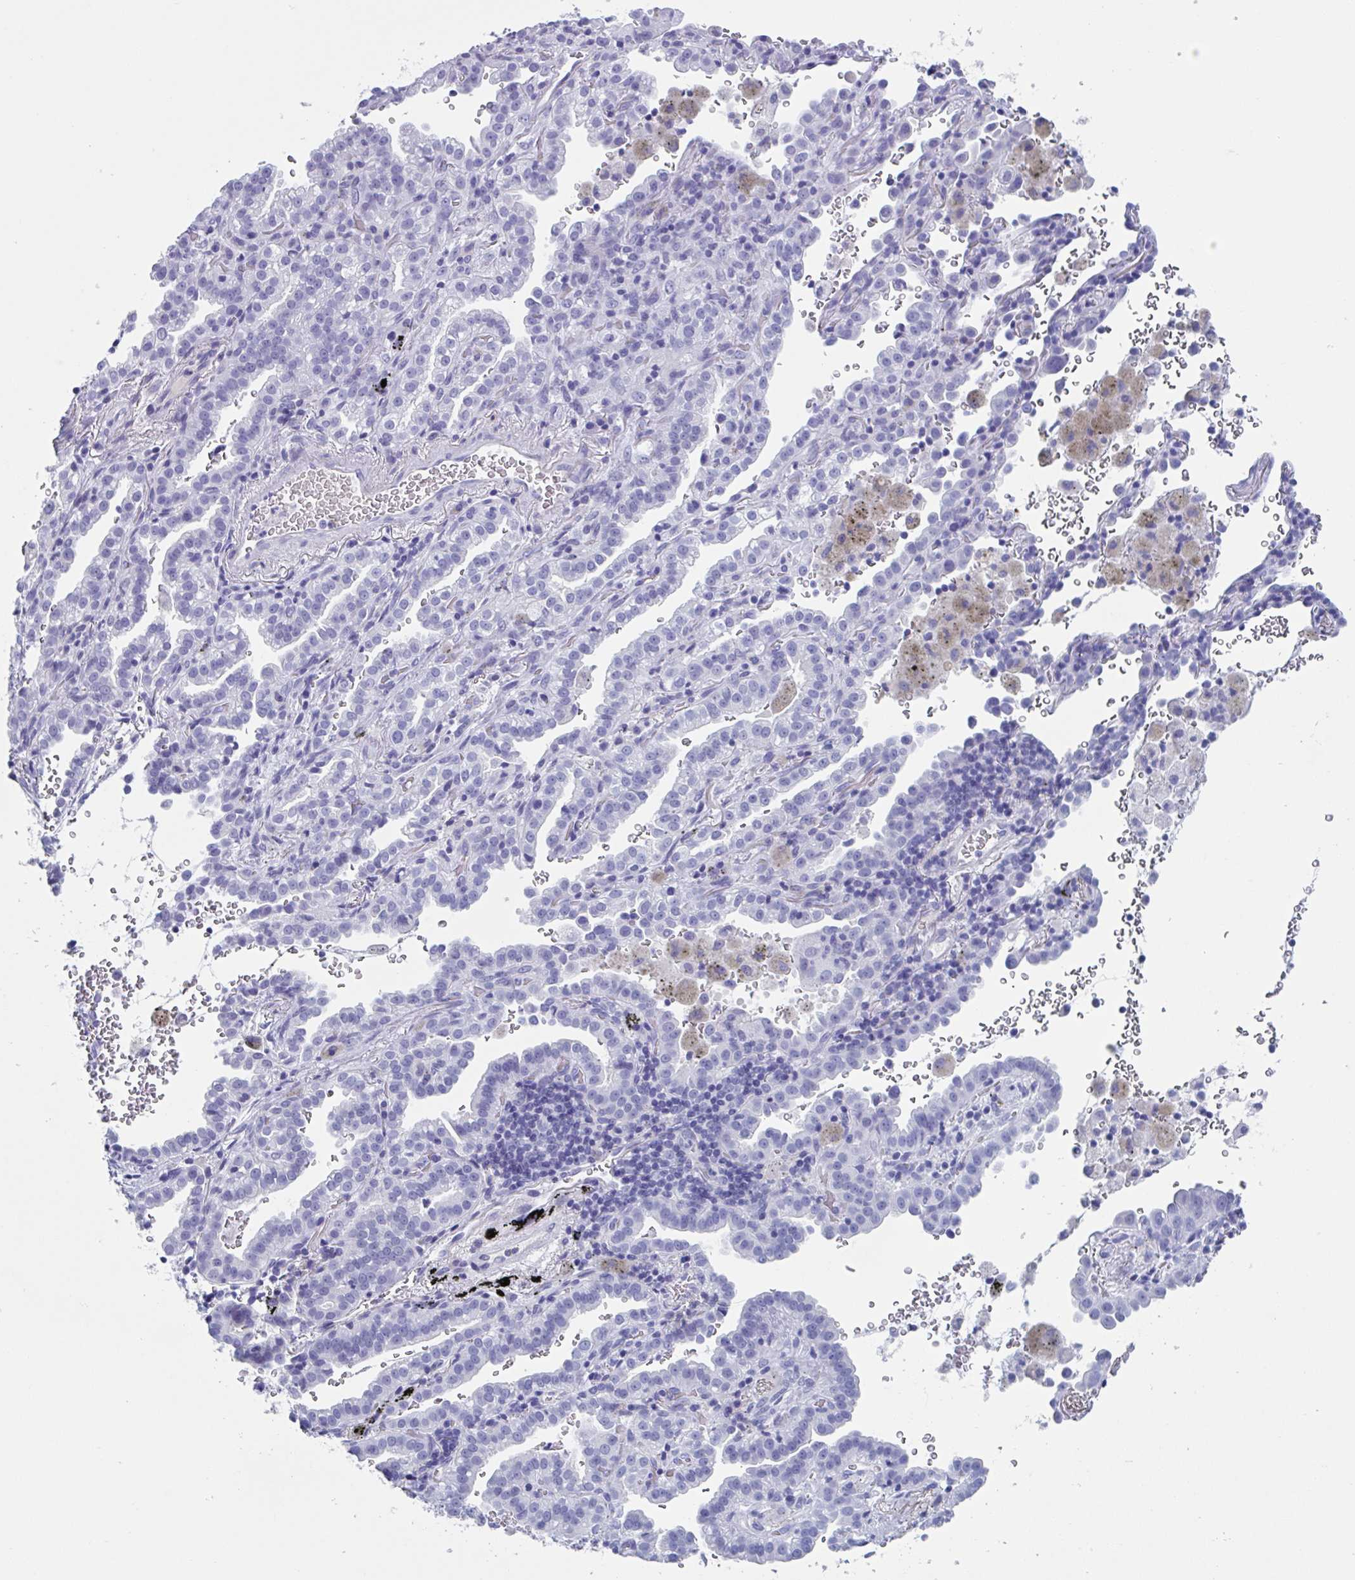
{"staining": {"intensity": "negative", "quantity": "none", "location": "none"}, "tissue": "lung cancer", "cell_type": "Tumor cells", "image_type": "cancer", "snomed": [{"axis": "morphology", "description": "Adenocarcinoma, NOS"}, {"axis": "topography", "description": "Lymph node"}, {"axis": "topography", "description": "Lung"}], "caption": "Protein analysis of adenocarcinoma (lung) exhibits no significant positivity in tumor cells.", "gene": "USP35", "patient": {"sex": "male", "age": 66}}